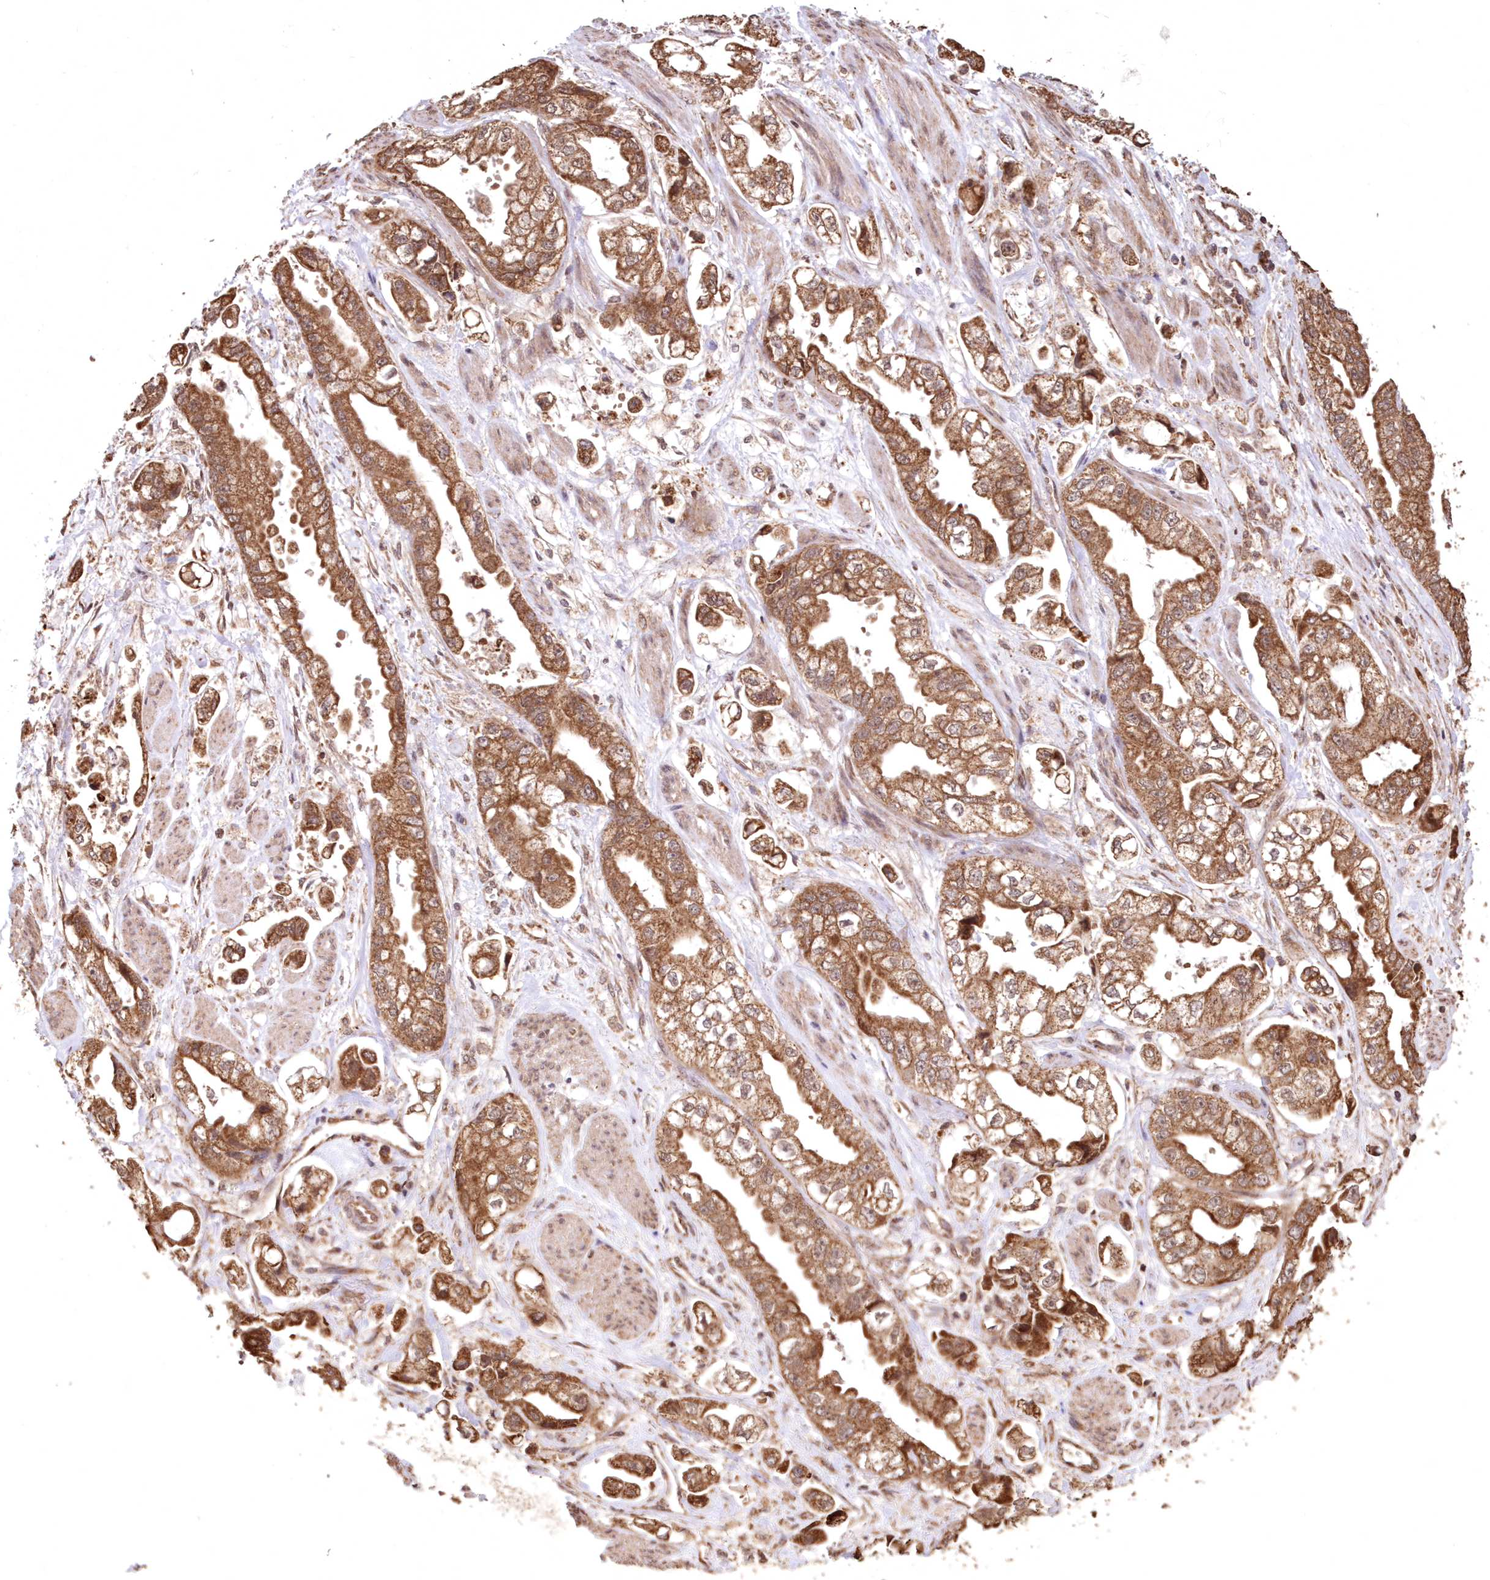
{"staining": {"intensity": "moderate", "quantity": ">75%", "location": "cytoplasmic/membranous"}, "tissue": "stomach cancer", "cell_type": "Tumor cells", "image_type": "cancer", "snomed": [{"axis": "morphology", "description": "Adenocarcinoma, NOS"}, {"axis": "topography", "description": "Stomach"}], "caption": "Brown immunohistochemical staining in human stomach adenocarcinoma demonstrates moderate cytoplasmic/membranous staining in about >75% of tumor cells.", "gene": "PCBP1", "patient": {"sex": "male", "age": 62}}